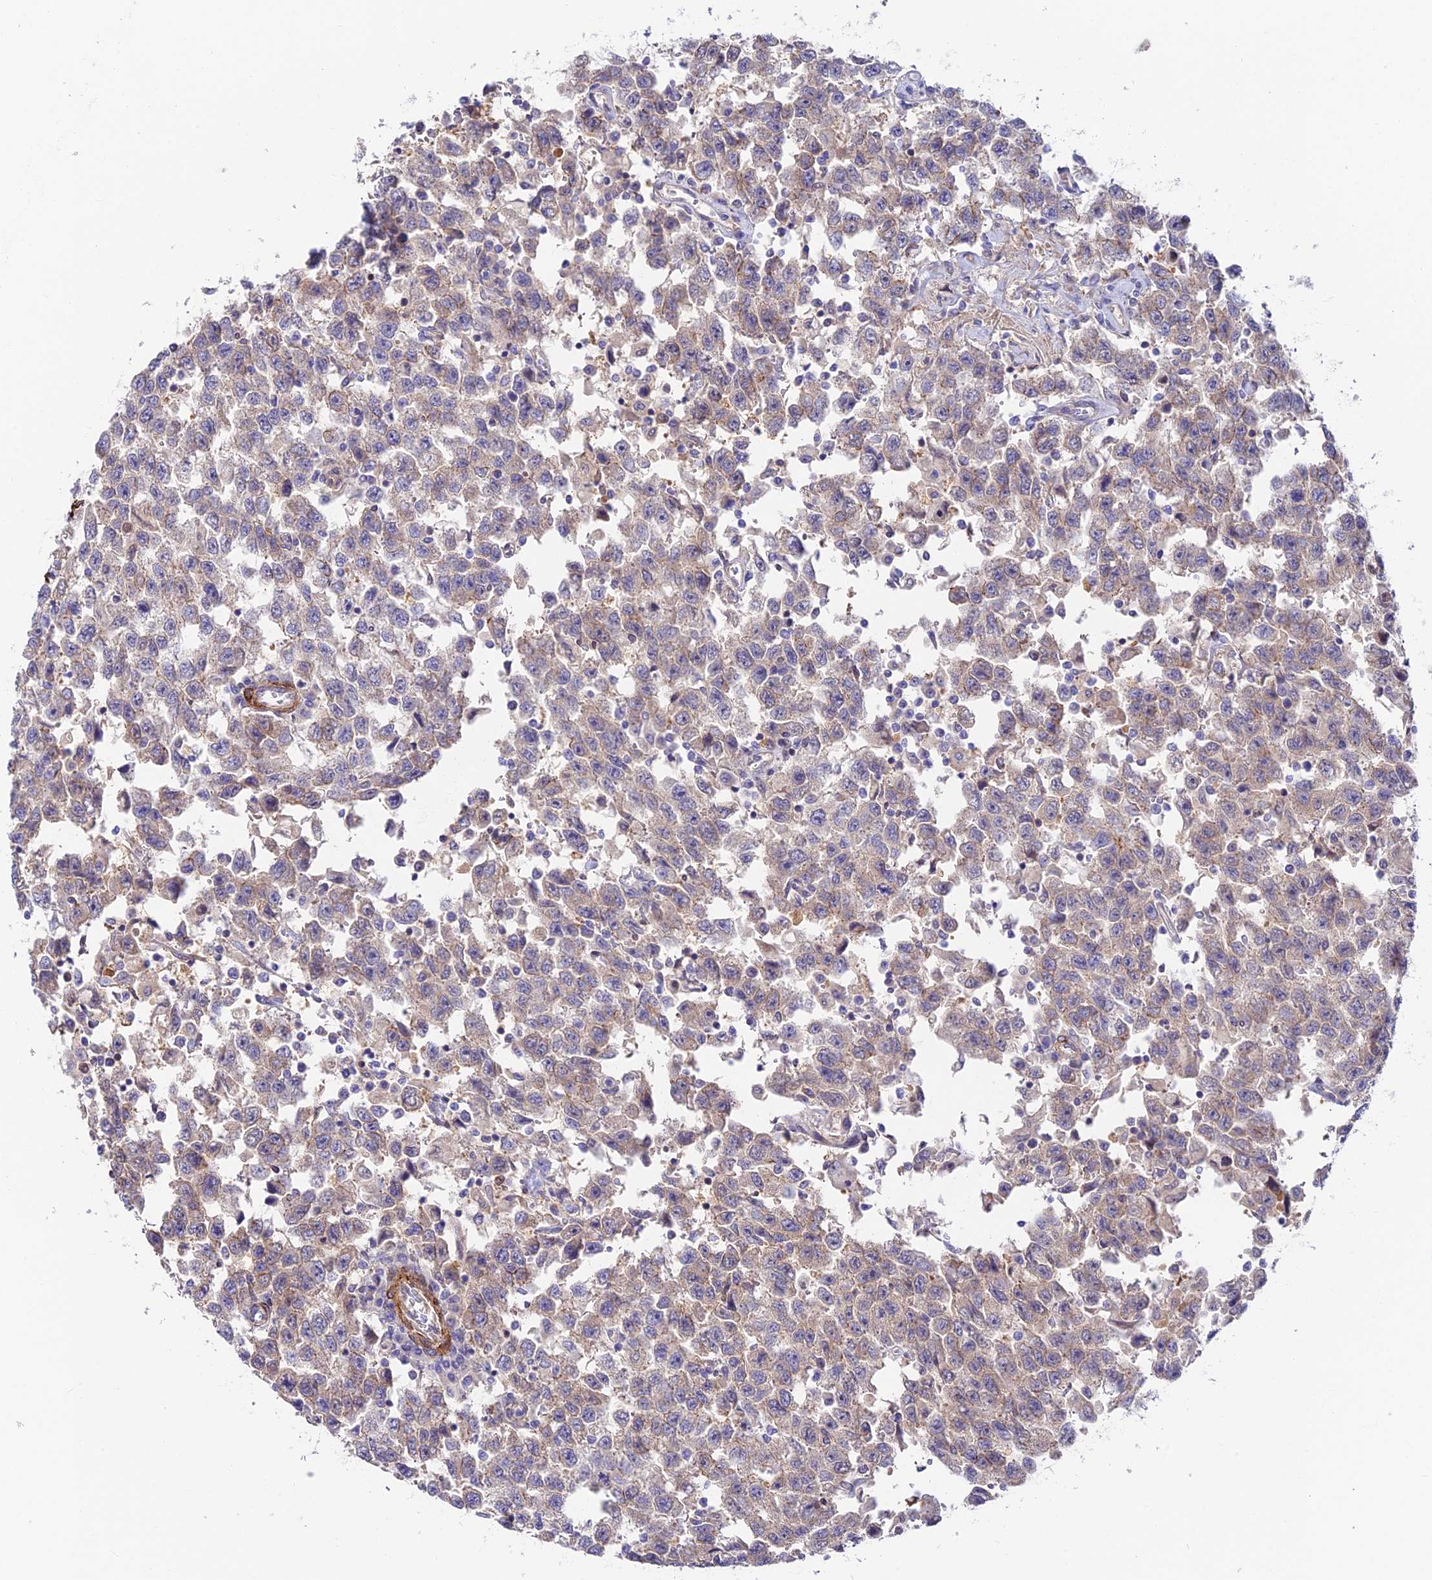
{"staining": {"intensity": "weak", "quantity": "25%-75%", "location": "cytoplasmic/membranous"}, "tissue": "testis cancer", "cell_type": "Tumor cells", "image_type": "cancer", "snomed": [{"axis": "morphology", "description": "Seminoma, NOS"}, {"axis": "topography", "description": "Testis"}], "caption": "A photomicrograph of testis cancer stained for a protein shows weak cytoplasmic/membranous brown staining in tumor cells.", "gene": "ANKRD50", "patient": {"sex": "male", "age": 41}}